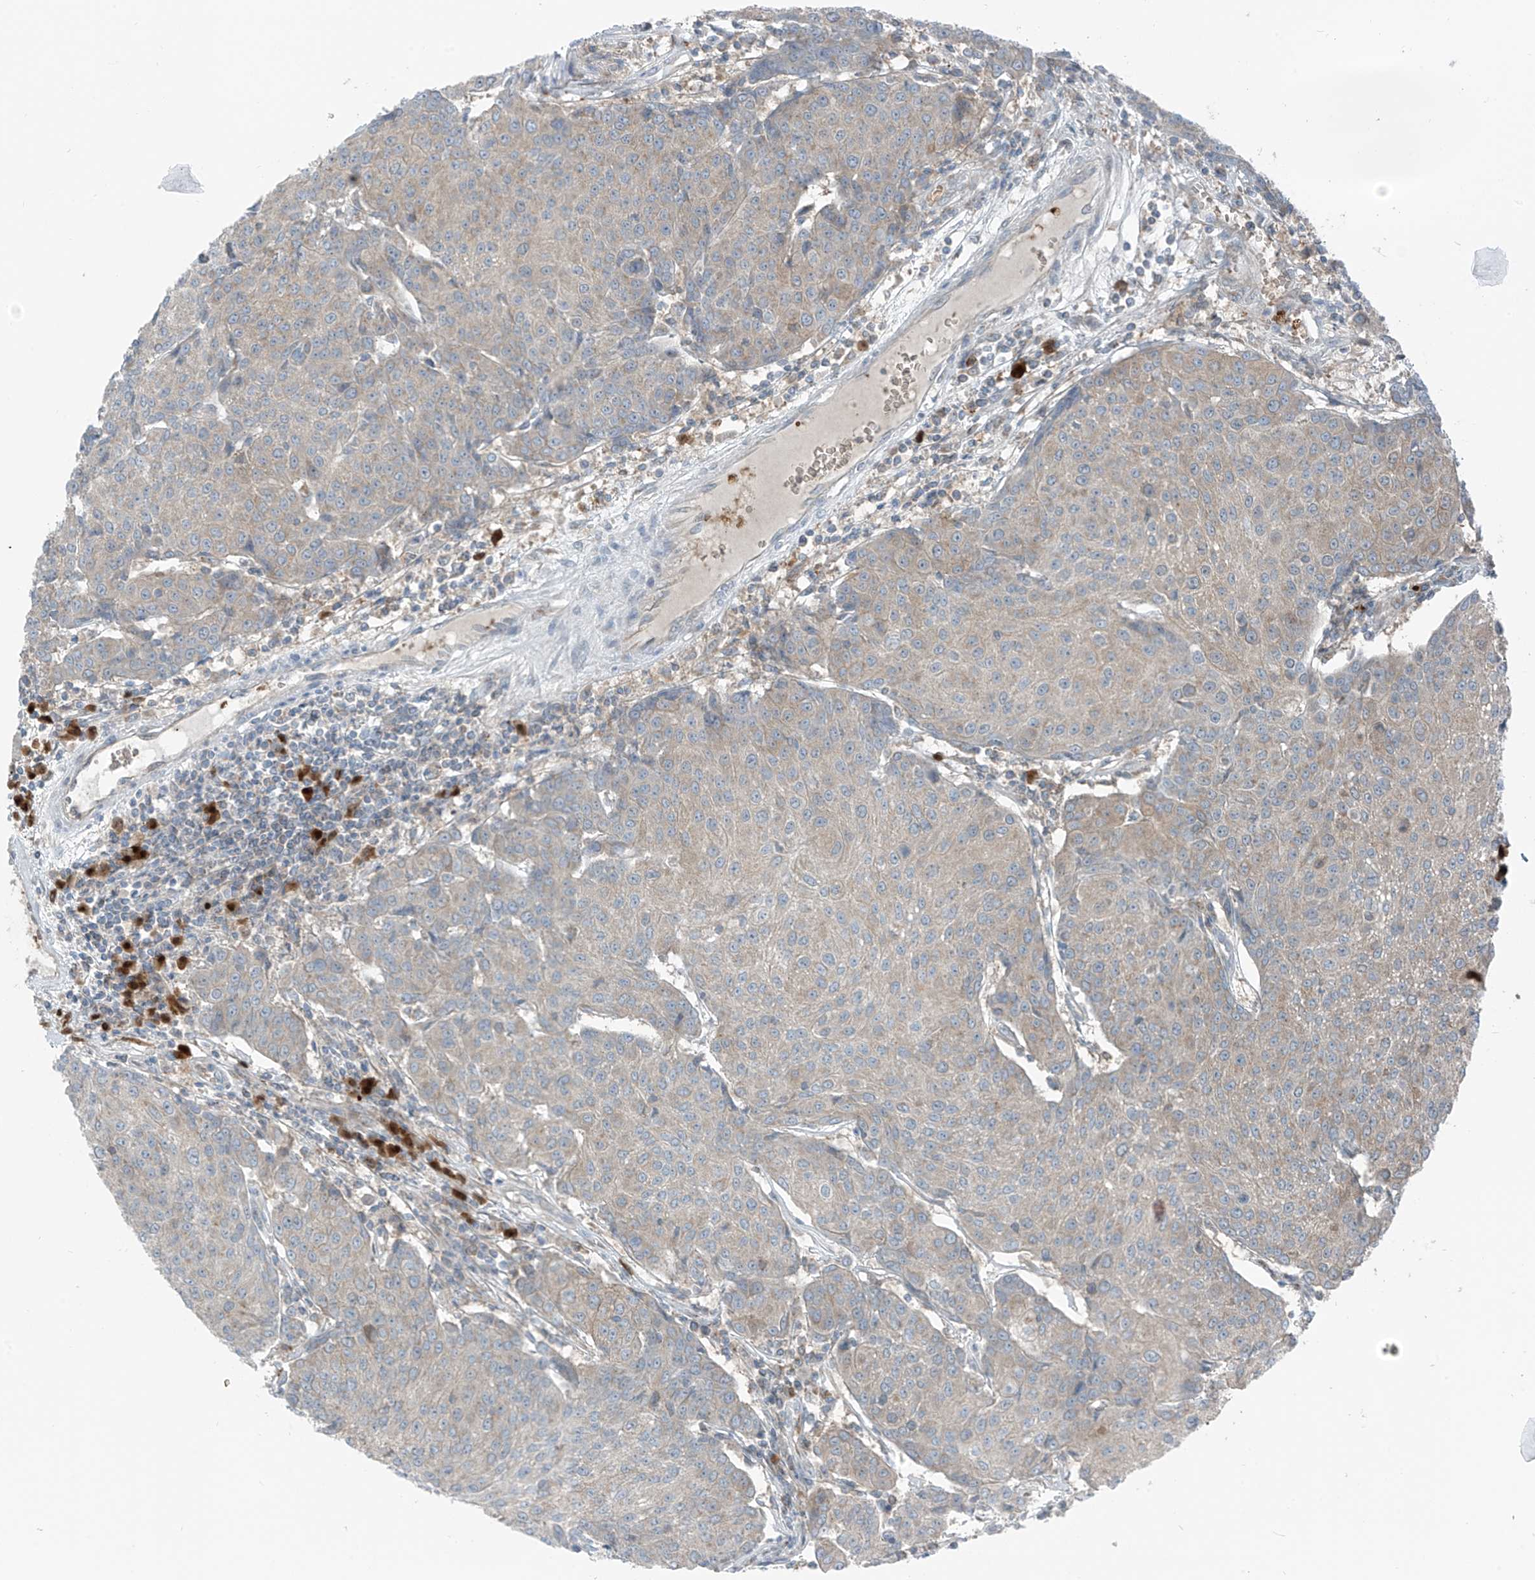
{"staining": {"intensity": "weak", "quantity": "<25%", "location": "cytoplasmic/membranous"}, "tissue": "urothelial cancer", "cell_type": "Tumor cells", "image_type": "cancer", "snomed": [{"axis": "morphology", "description": "Urothelial carcinoma, High grade"}, {"axis": "topography", "description": "Urinary bladder"}], "caption": "This is a histopathology image of IHC staining of urothelial cancer, which shows no staining in tumor cells.", "gene": "SLC12A6", "patient": {"sex": "female", "age": 85}}